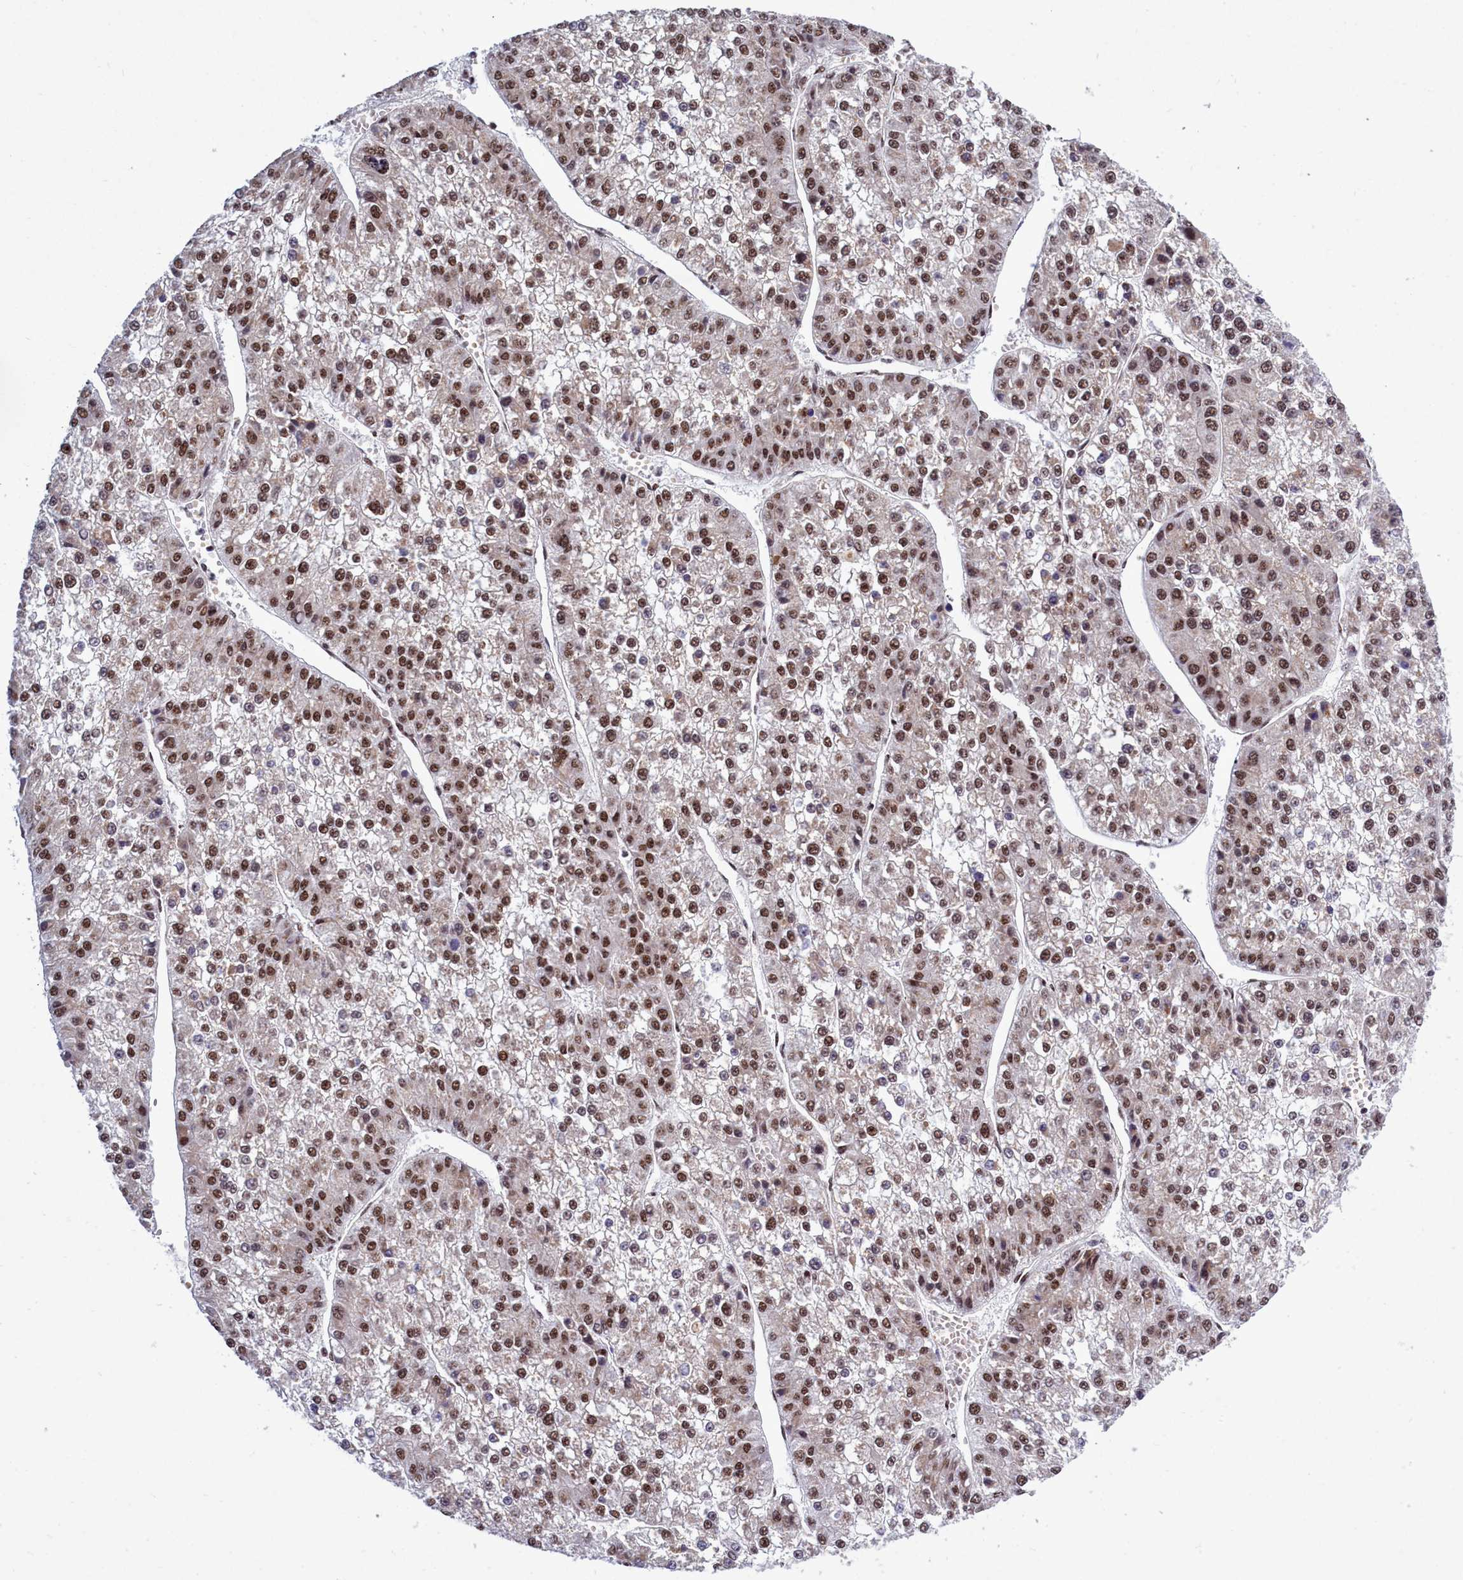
{"staining": {"intensity": "strong", "quantity": ">75%", "location": "nuclear"}, "tissue": "liver cancer", "cell_type": "Tumor cells", "image_type": "cancer", "snomed": [{"axis": "morphology", "description": "Carcinoma, Hepatocellular, NOS"}, {"axis": "topography", "description": "Liver"}], "caption": "Human hepatocellular carcinoma (liver) stained for a protein (brown) exhibits strong nuclear positive expression in approximately >75% of tumor cells.", "gene": "POM121L2", "patient": {"sex": "female", "age": 73}}